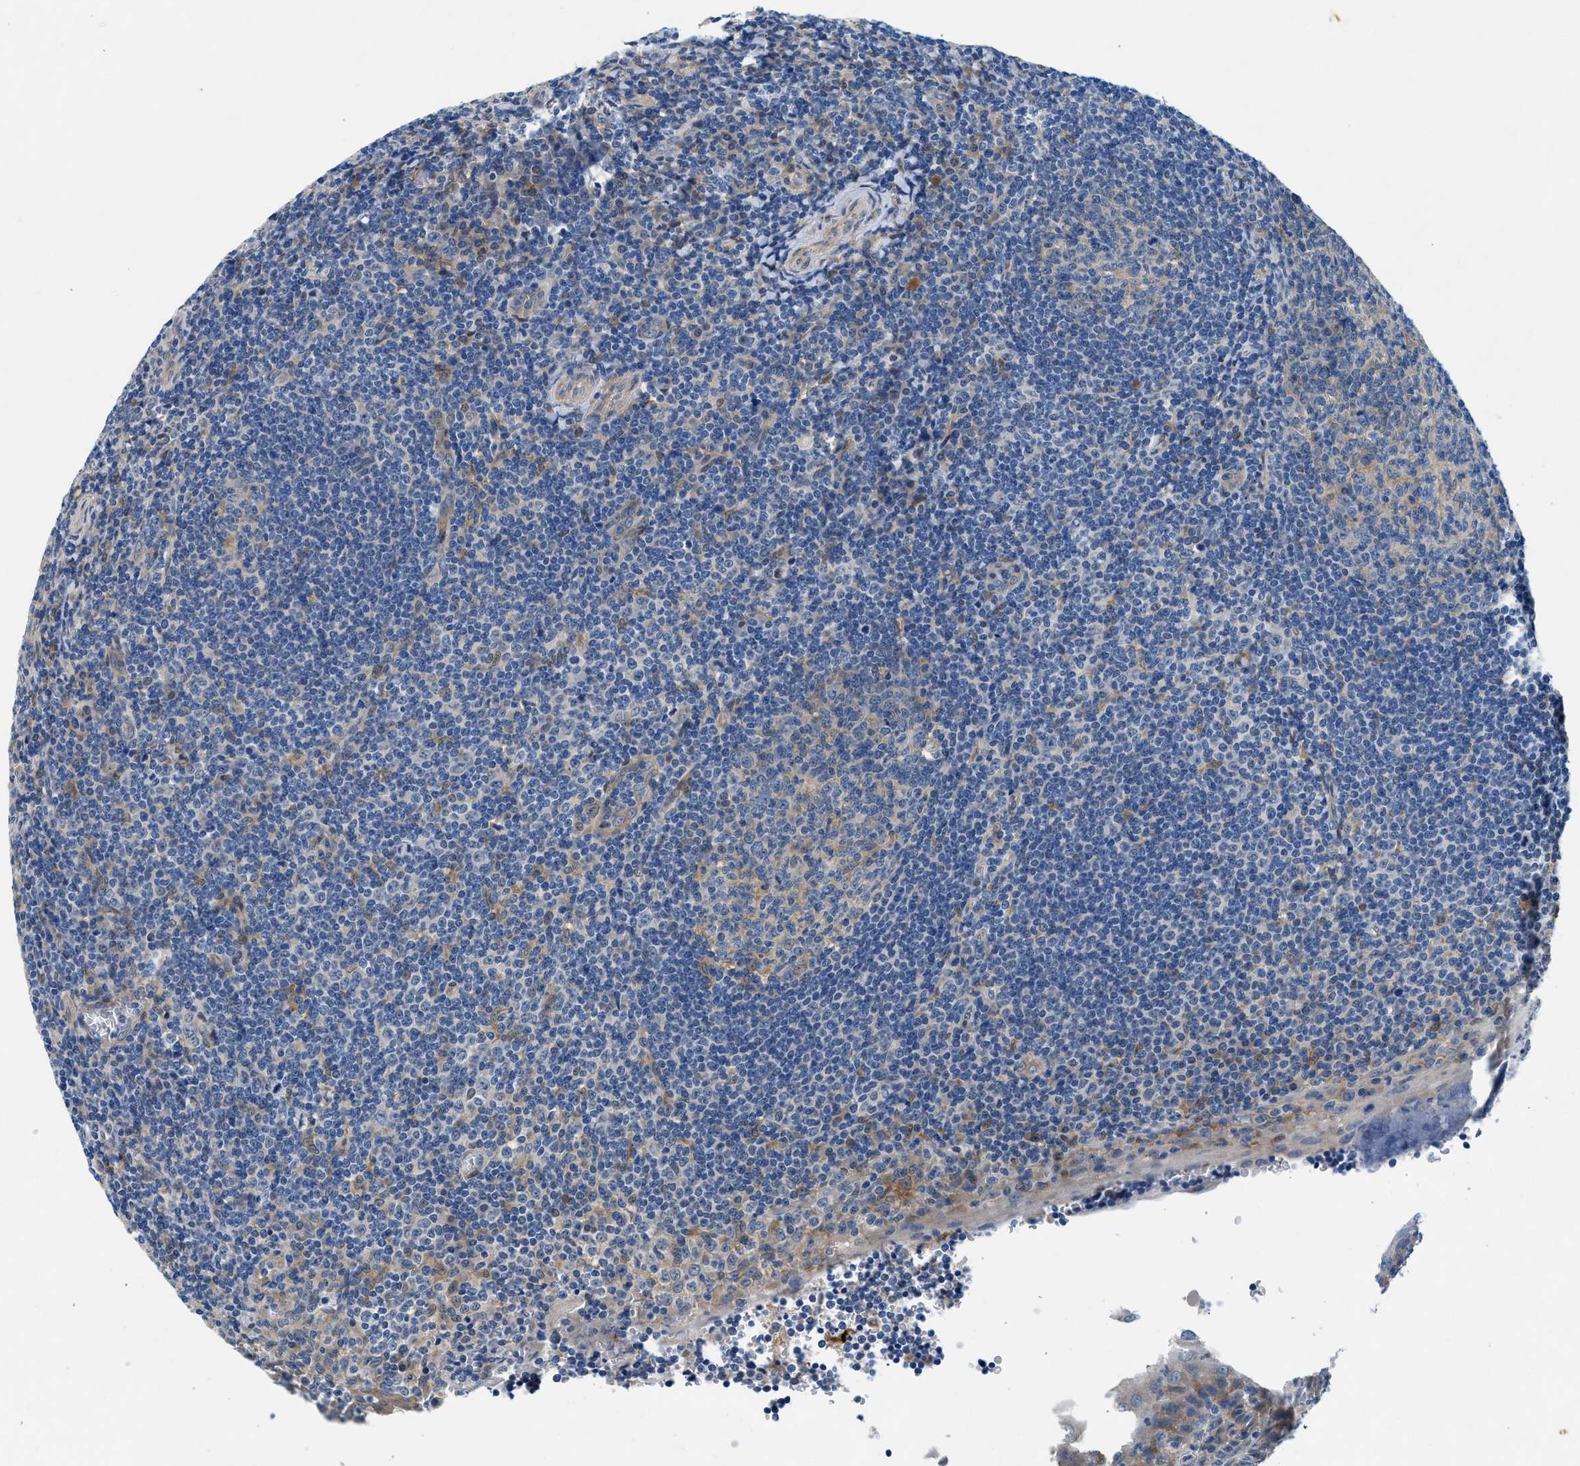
{"staining": {"intensity": "weak", "quantity": "<25%", "location": "cytoplasmic/membranous"}, "tissue": "tonsil", "cell_type": "Germinal center cells", "image_type": "normal", "snomed": [{"axis": "morphology", "description": "Normal tissue, NOS"}, {"axis": "topography", "description": "Tonsil"}], "caption": "Immunohistochemical staining of normal human tonsil shows no significant staining in germinal center cells.", "gene": "COPS2", "patient": {"sex": "male", "age": 37}}